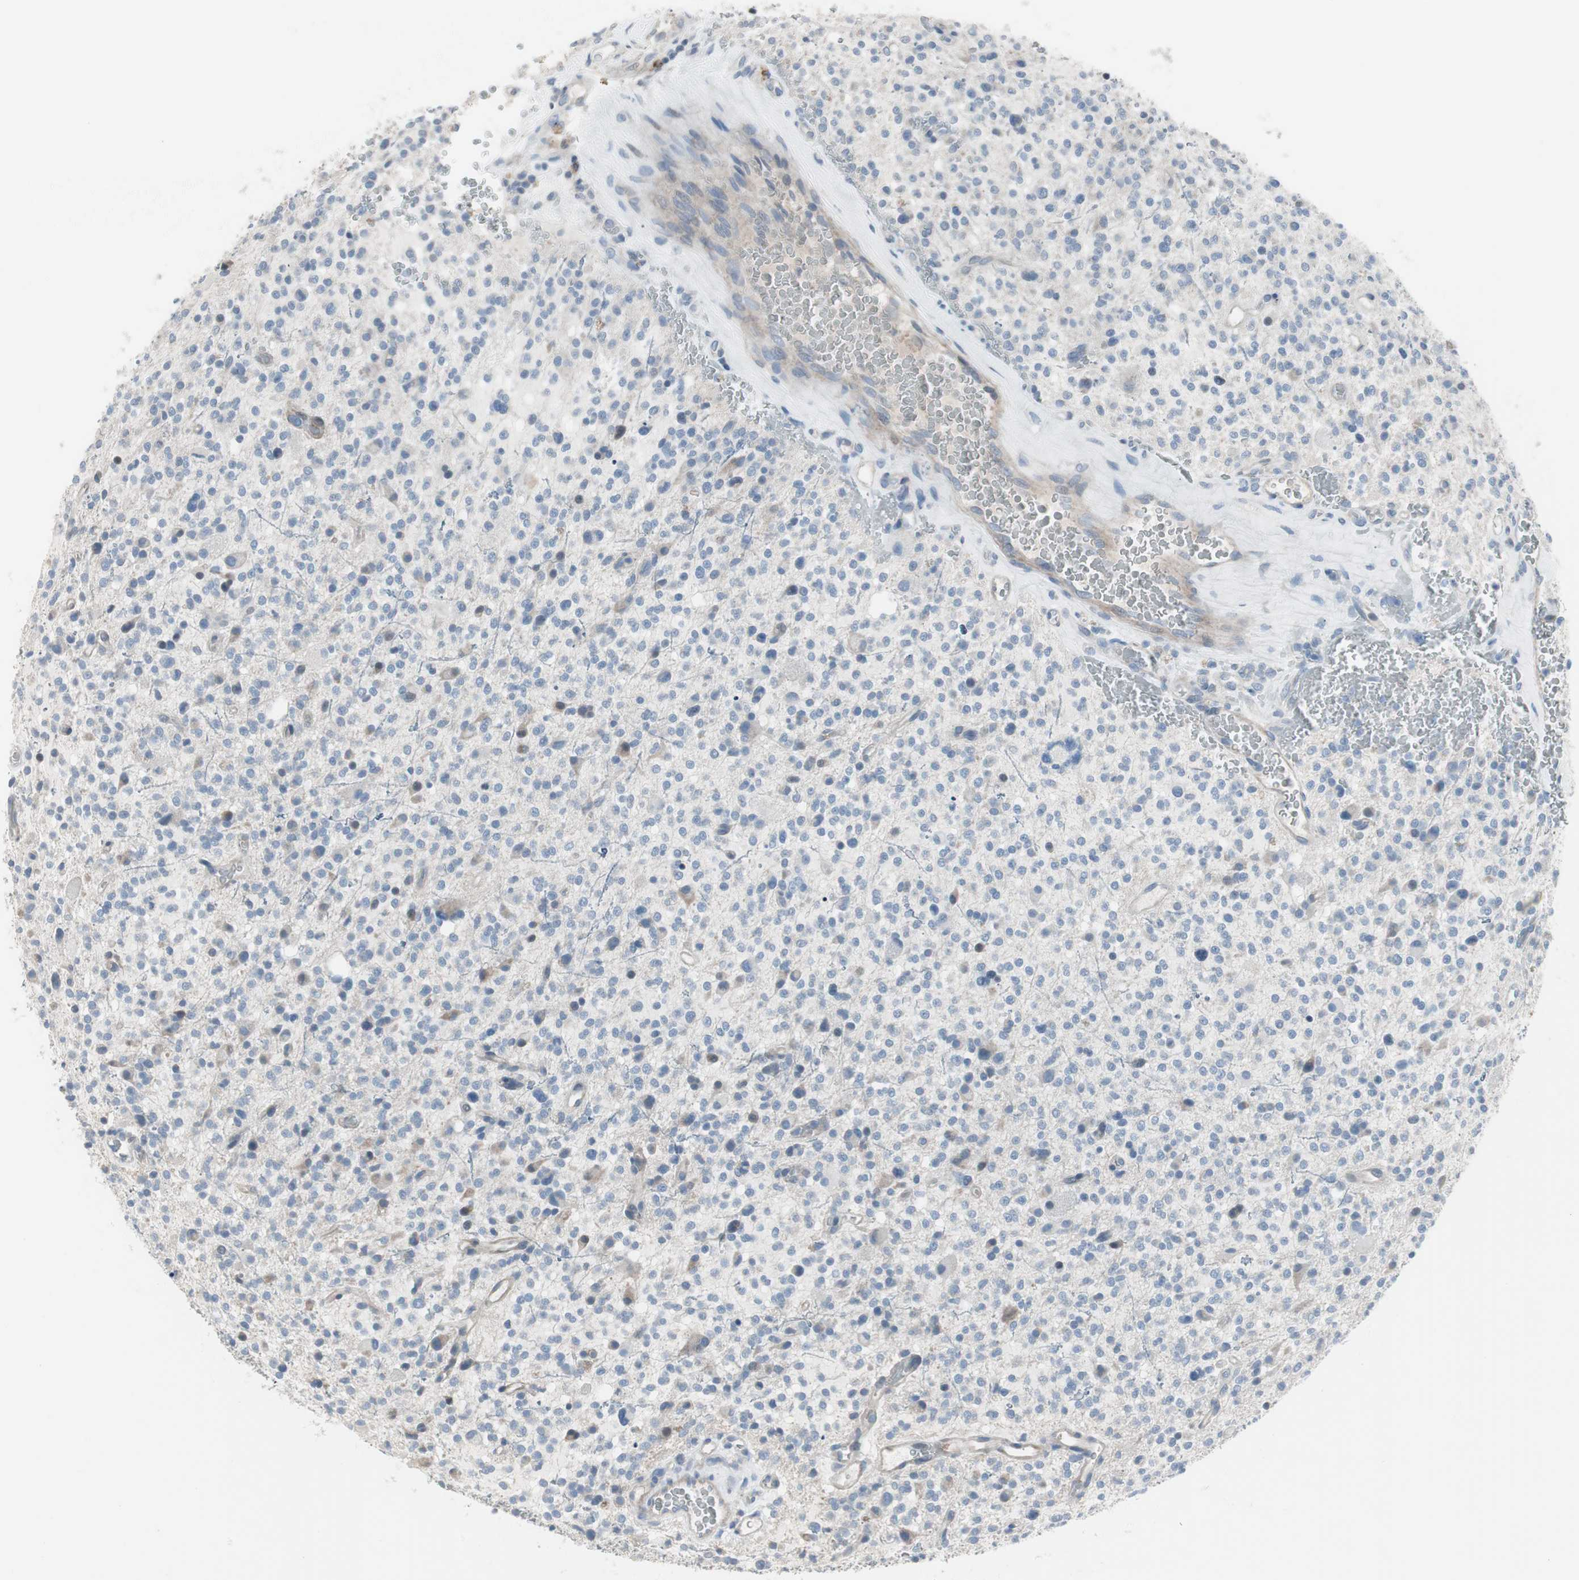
{"staining": {"intensity": "weak", "quantity": "<25%", "location": "cytoplasmic/membranous"}, "tissue": "glioma", "cell_type": "Tumor cells", "image_type": "cancer", "snomed": [{"axis": "morphology", "description": "Glioma, malignant, High grade"}, {"axis": "topography", "description": "Brain"}], "caption": "A high-resolution histopathology image shows immunohistochemistry (IHC) staining of malignant high-grade glioma, which demonstrates no significant expression in tumor cells.", "gene": "PIGR", "patient": {"sex": "male", "age": 48}}